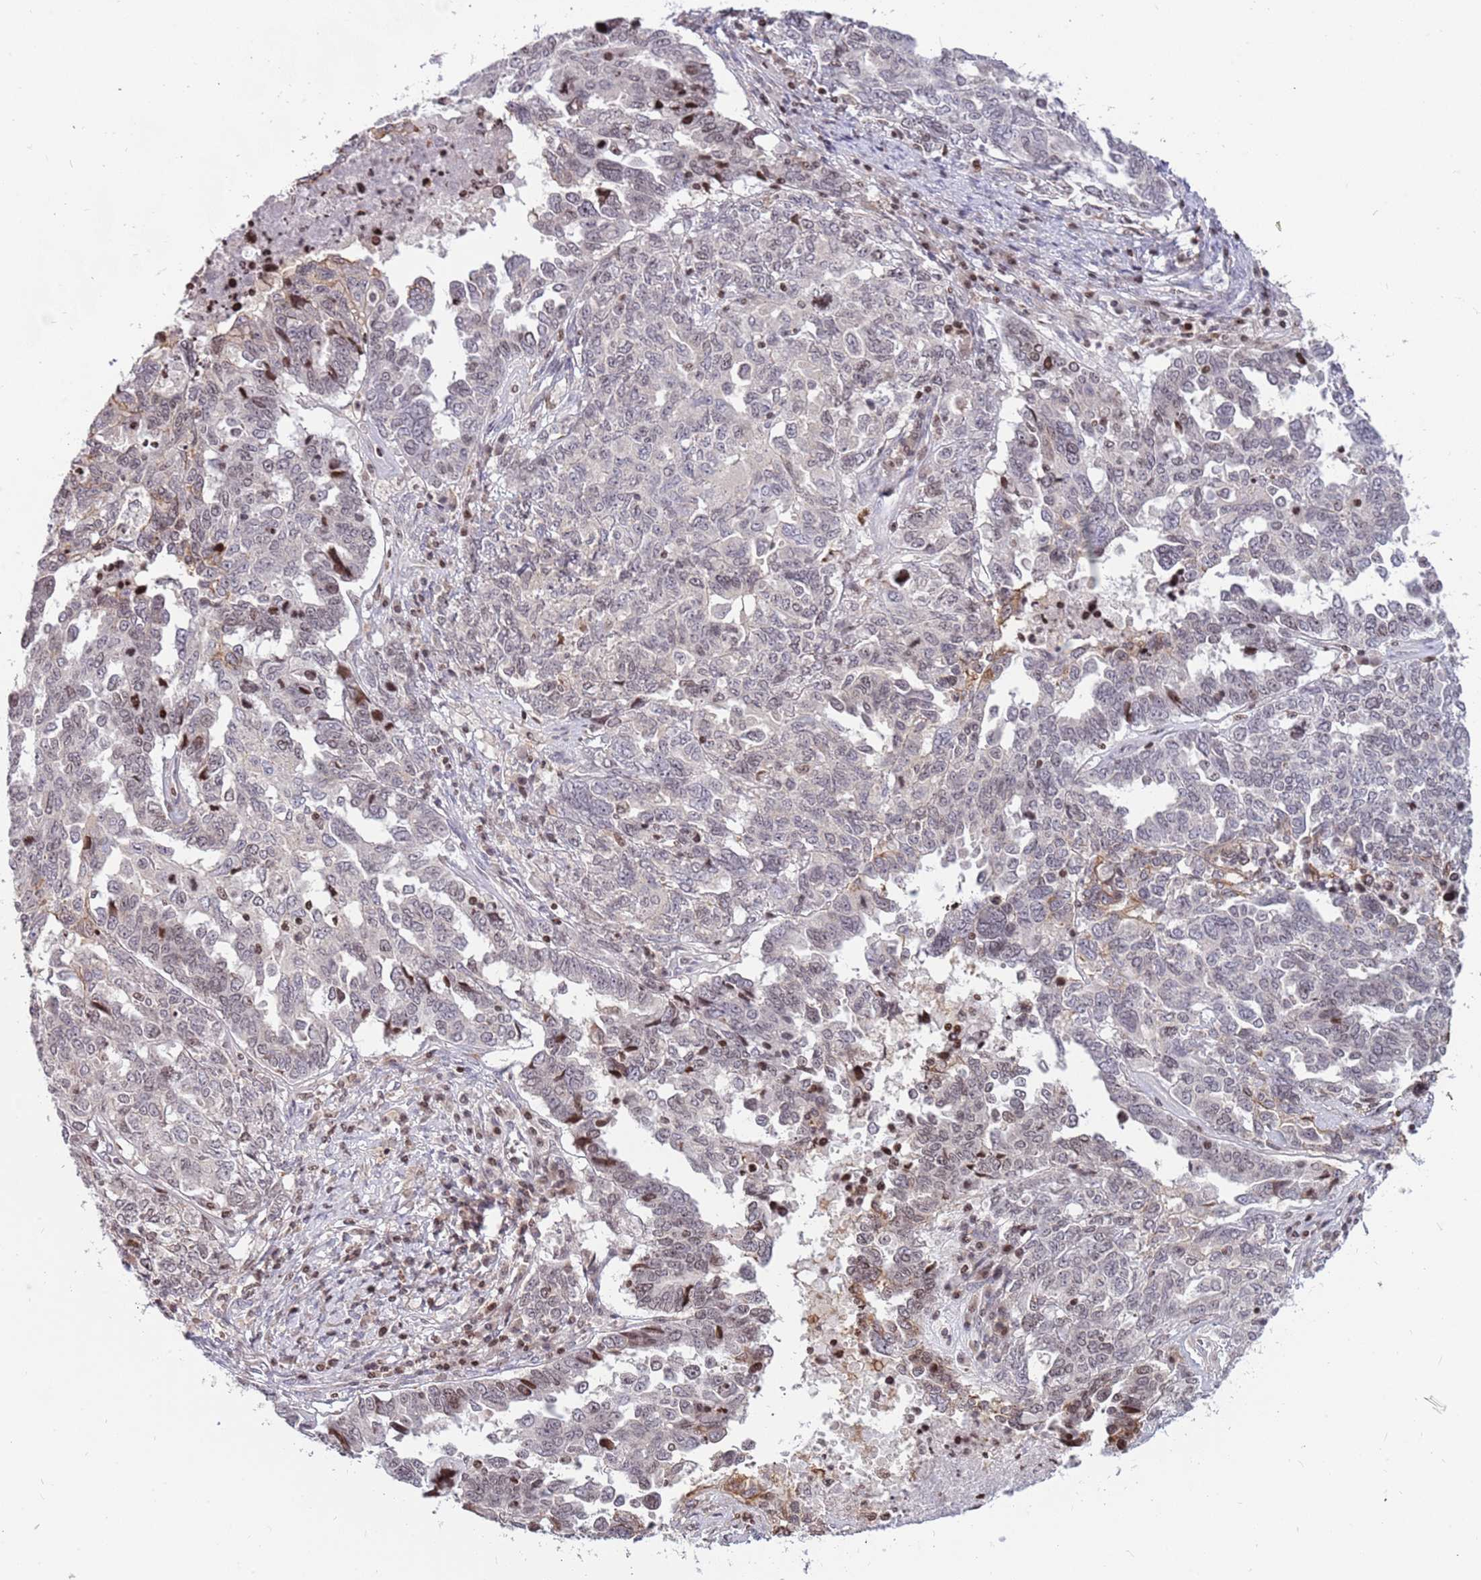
{"staining": {"intensity": "negative", "quantity": "none", "location": "none"}, "tissue": "ovarian cancer", "cell_type": "Tumor cells", "image_type": "cancer", "snomed": [{"axis": "morphology", "description": "Carcinoma, endometroid"}, {"axis": "topography", "description": "Ovary"}], "caption": "There is no significant staining in tumor cells of endometroid carcinoma (ovarian). Brightfield microscopy of immunohistochemistry stained with DAB (brown) and hematoxylin (blue), captured at high magnification.", "gene": "ARHGEF5", "patient": {"sex": "female", "age": 62}}